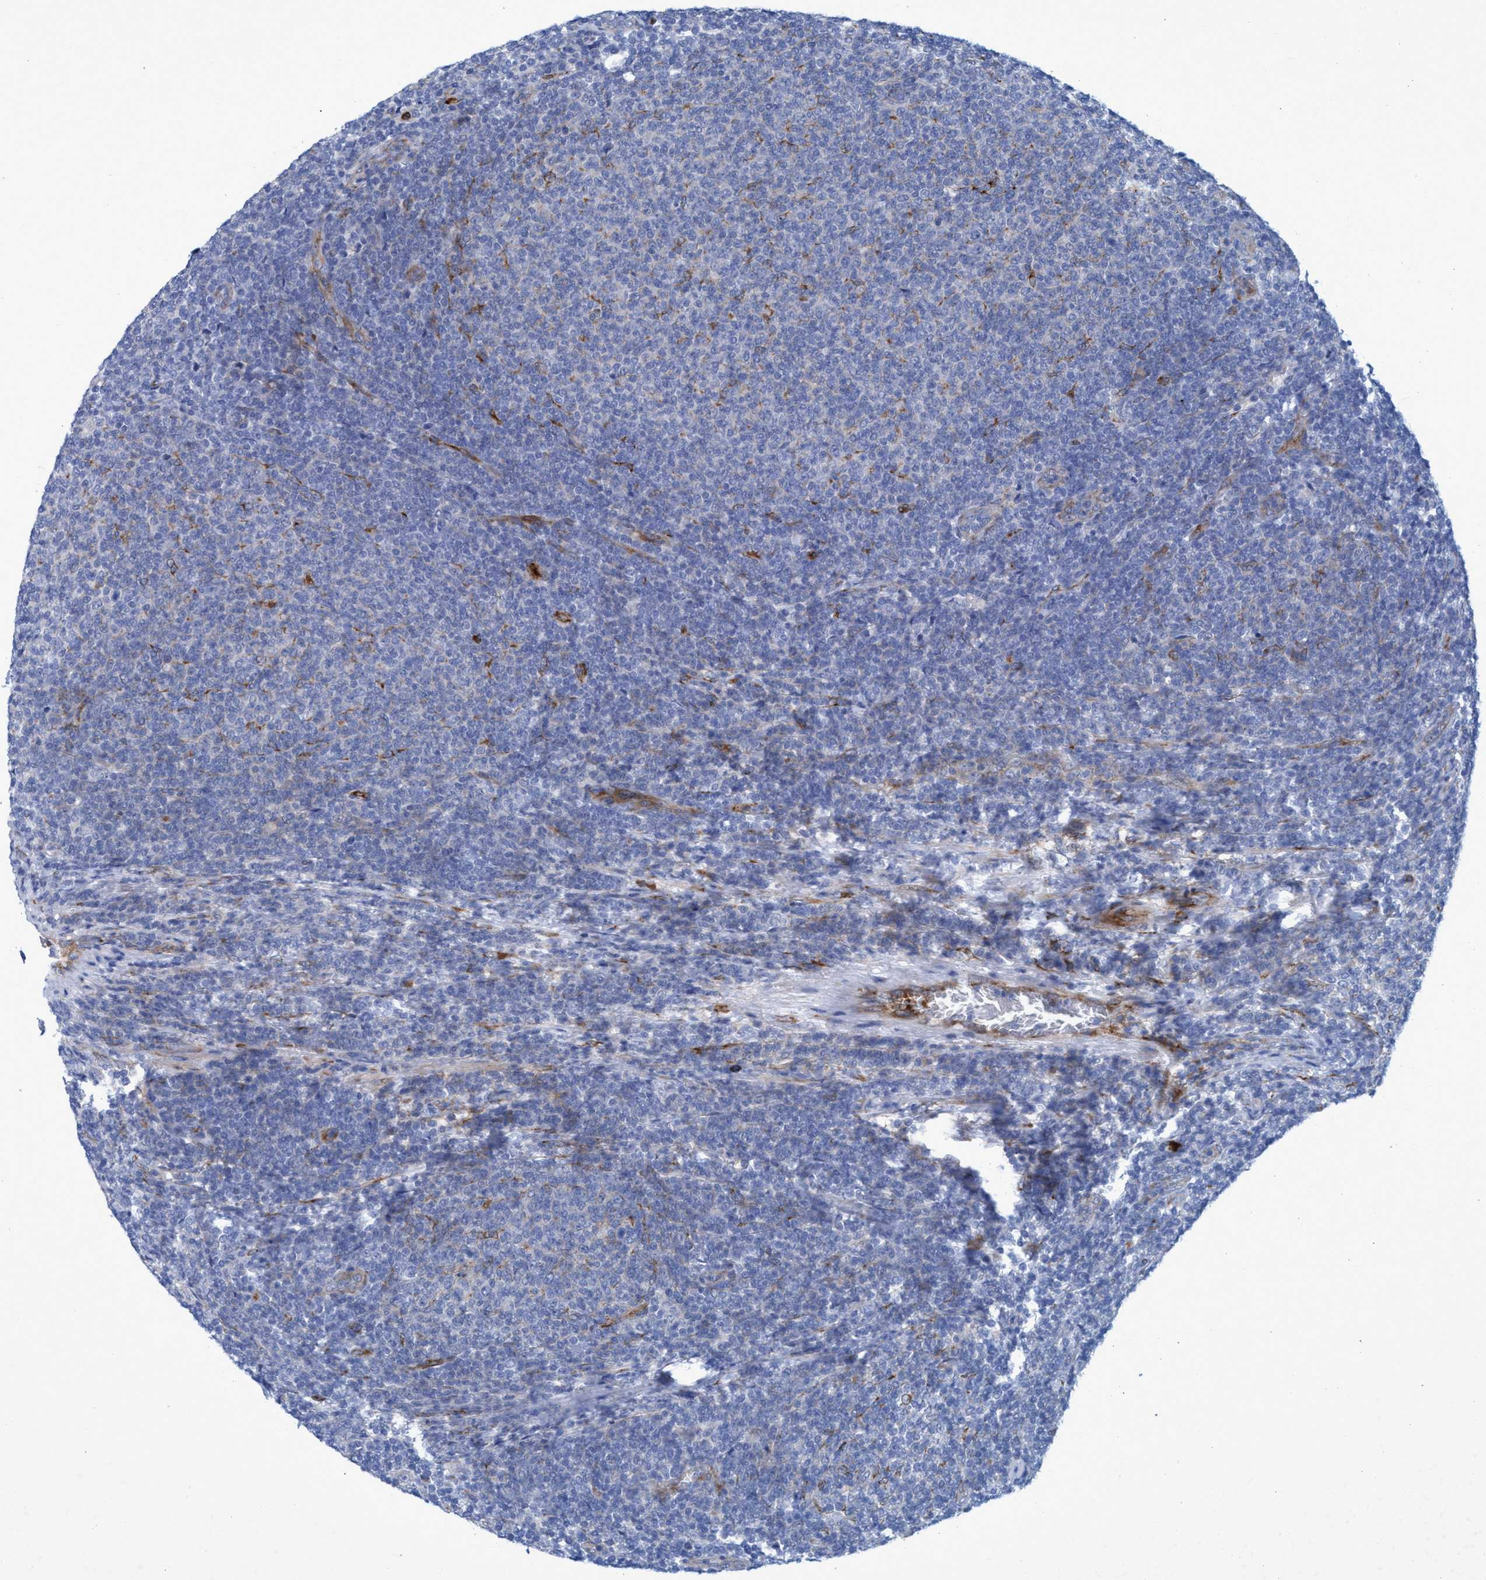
{"staining": {"intensity": "negative", "quantity": "none", "location": "none"}, "tissue": "lymphoma", "cell_type": "Tumor cells", "image_type": "cancer", "snomed": [{"axis": "morphology", "description": "Malignant lymphoma, non-Hodgkin's type, Low grade"}, {"axis": "topography", "description": "Lymph node"}], "caption": "Immunohistochemical staining of human low-grade malignant lymphoma, non-Hodgkin's type exhibits no significant expression in tumor cells.", "gene": "SLC43A2", "patient": {"sex": "male", "age": 66}}